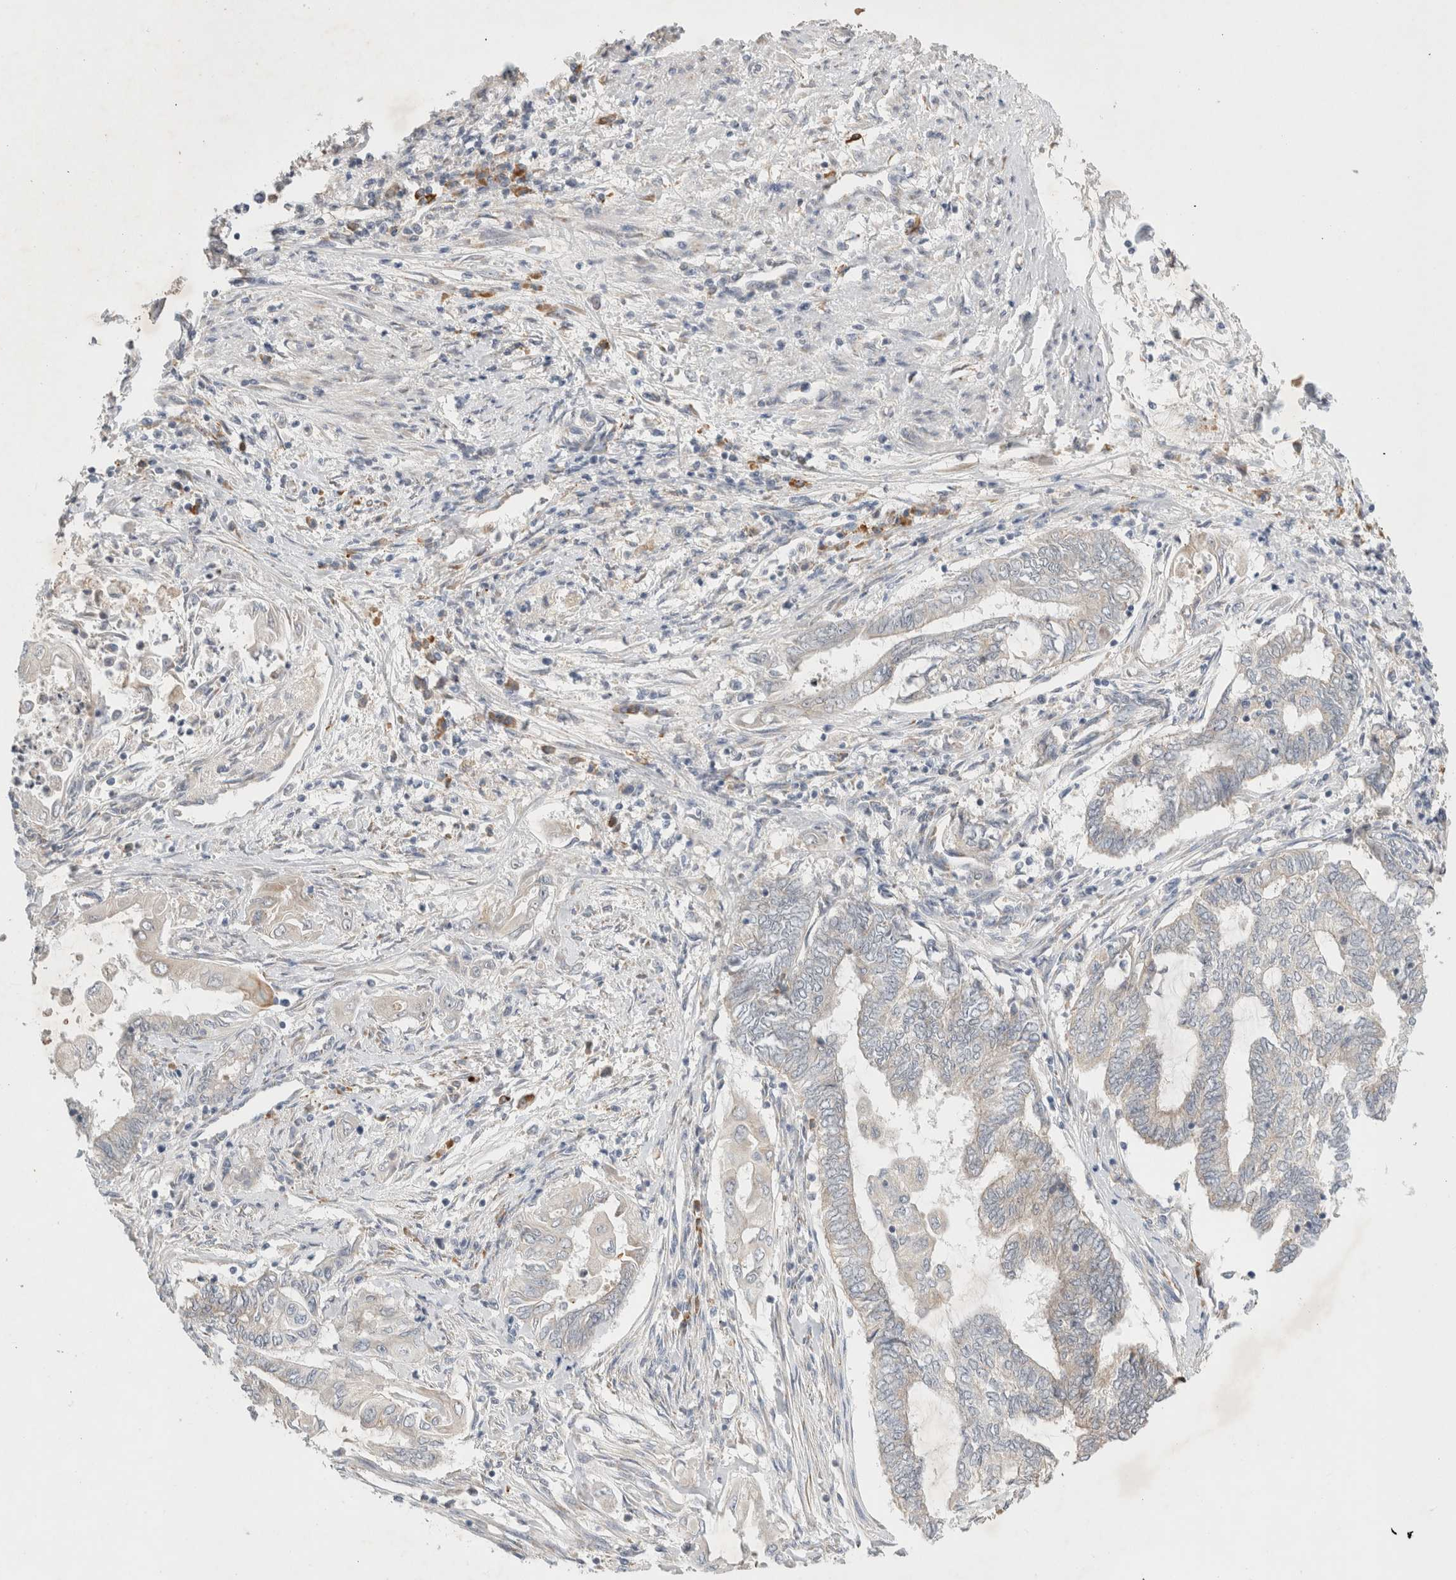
{"staining": {"intensity": "negative", "quantity": "none", "location": "none"}, "tissue": "endometrial cancer", "cell_type": "Tumor cells", "image_type": "cancer", "snomed": [{"axis": "morphology", "description": "Adenocarcinoma, NOS"}, {"axis": "topography", "description": "Uterus"}, {"axis": "topography", "description": "Endometrium"}], "caption": "Tumor cells are negative for brown protein staining in adenocarcinoma (endometrial). (Brightfield microscopy of DAB (3,3'-diaminobenzidine) immunohistochemistry at high magnification).", "gene": "NEDD4L", "patient": {"sex": "female", "age": 70}}